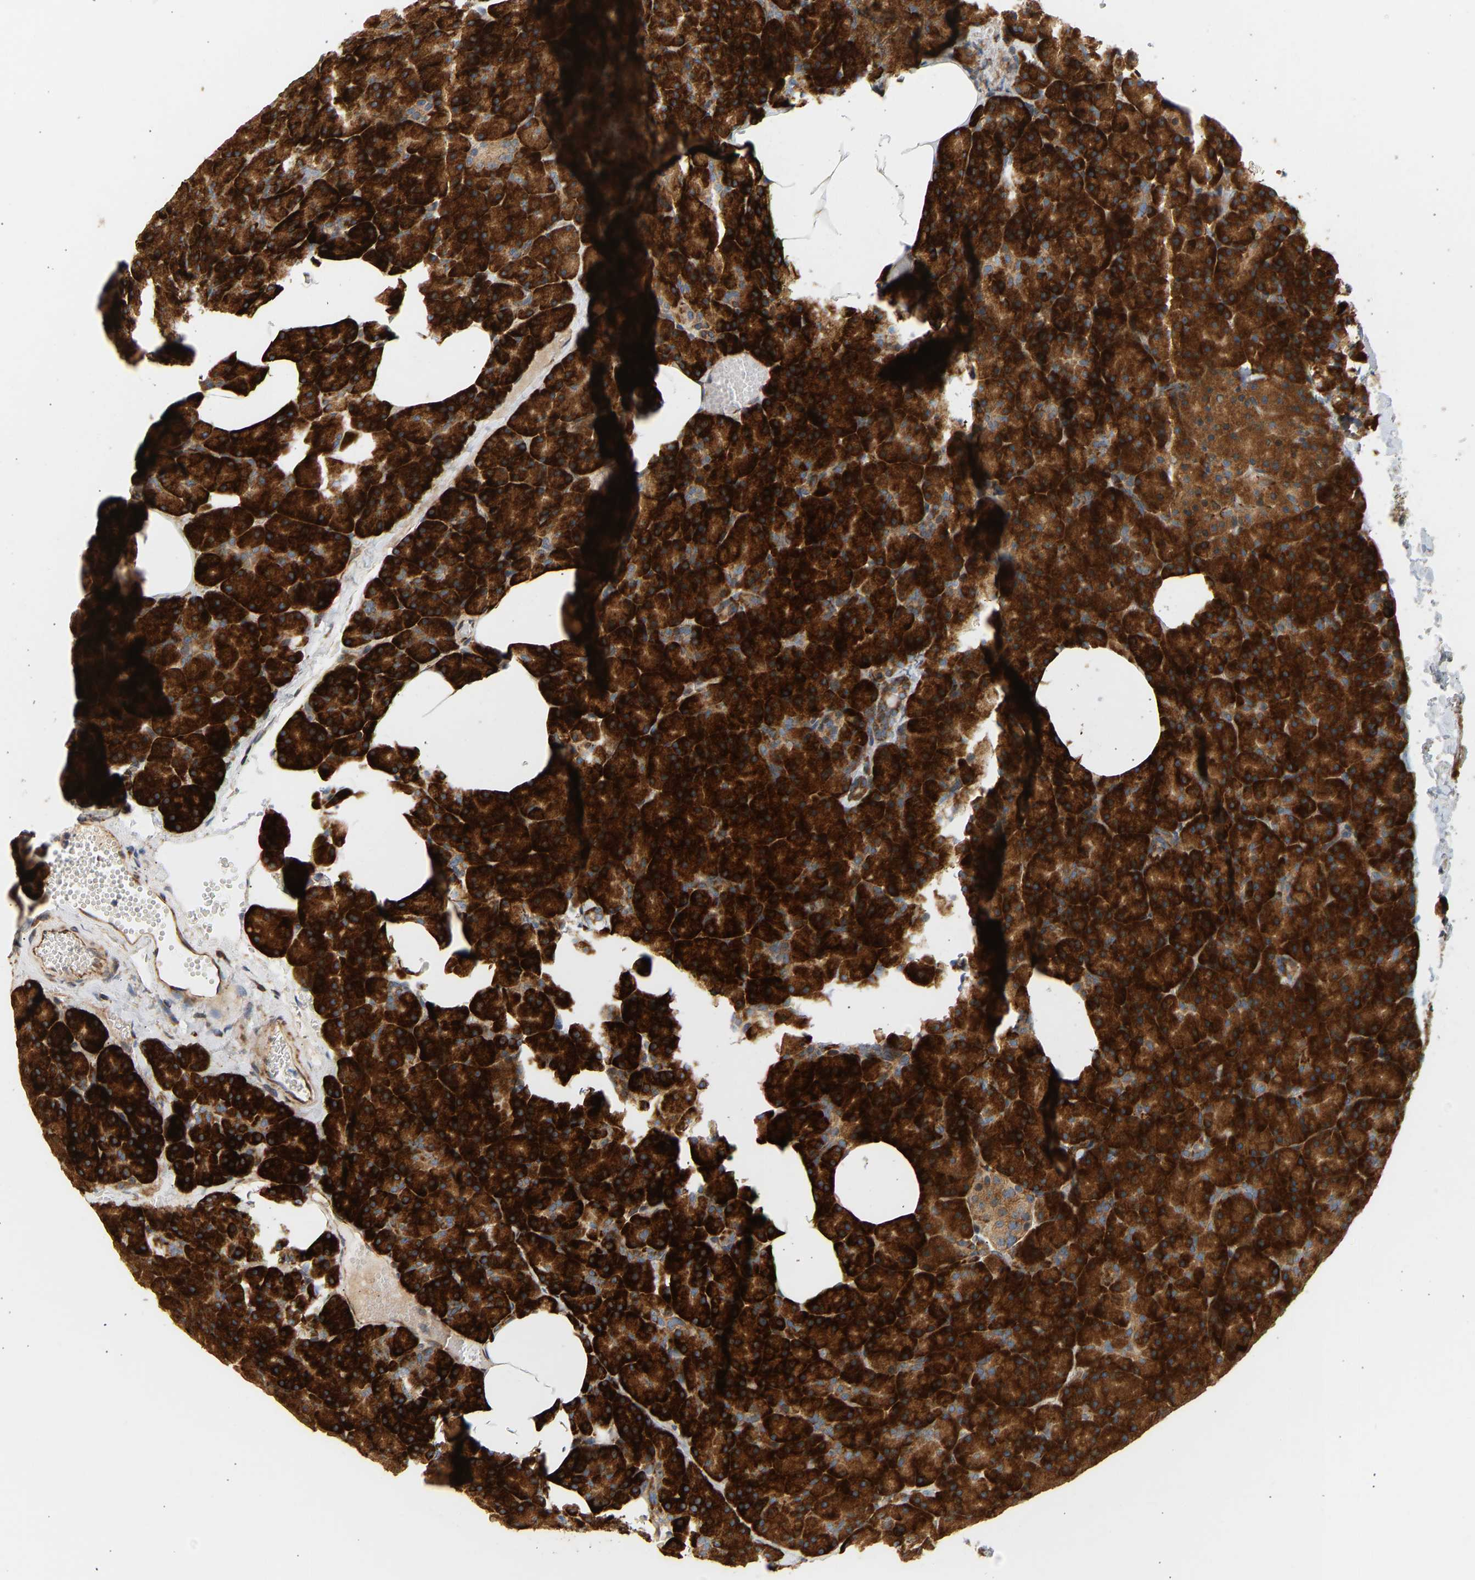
{"staining": {"intensity": "strong", "quantity": ">75%", "location": "cytoplasmic/membranous"}, "tissue": "pancreas", "cell_type": "Exocrine glandular cells", "image_type": "normal", "snomed": [{"axis": "morphology", "description": "Normal tissue, NOS"}, {"axis": "morphology", "description": "Carcinoid, malignant, NOS"}, {"axis": "topography", "description": "Pancreas"}], "caption": "High-power microscopy captured an immunohistochemistry (IHC) histopathology image of benign pancreas, revealing strong cytoplasmic/membranous expression in about >75% of exocrine glandular cells. The protein is stained brown, and the nuclei are stained in blue (DAB (3,3'-diaminobenzidine) IHC with brightfield microscopy, high magnification).", "gene": "RPS14", "patient": {"sex": "female", "age": 35}}